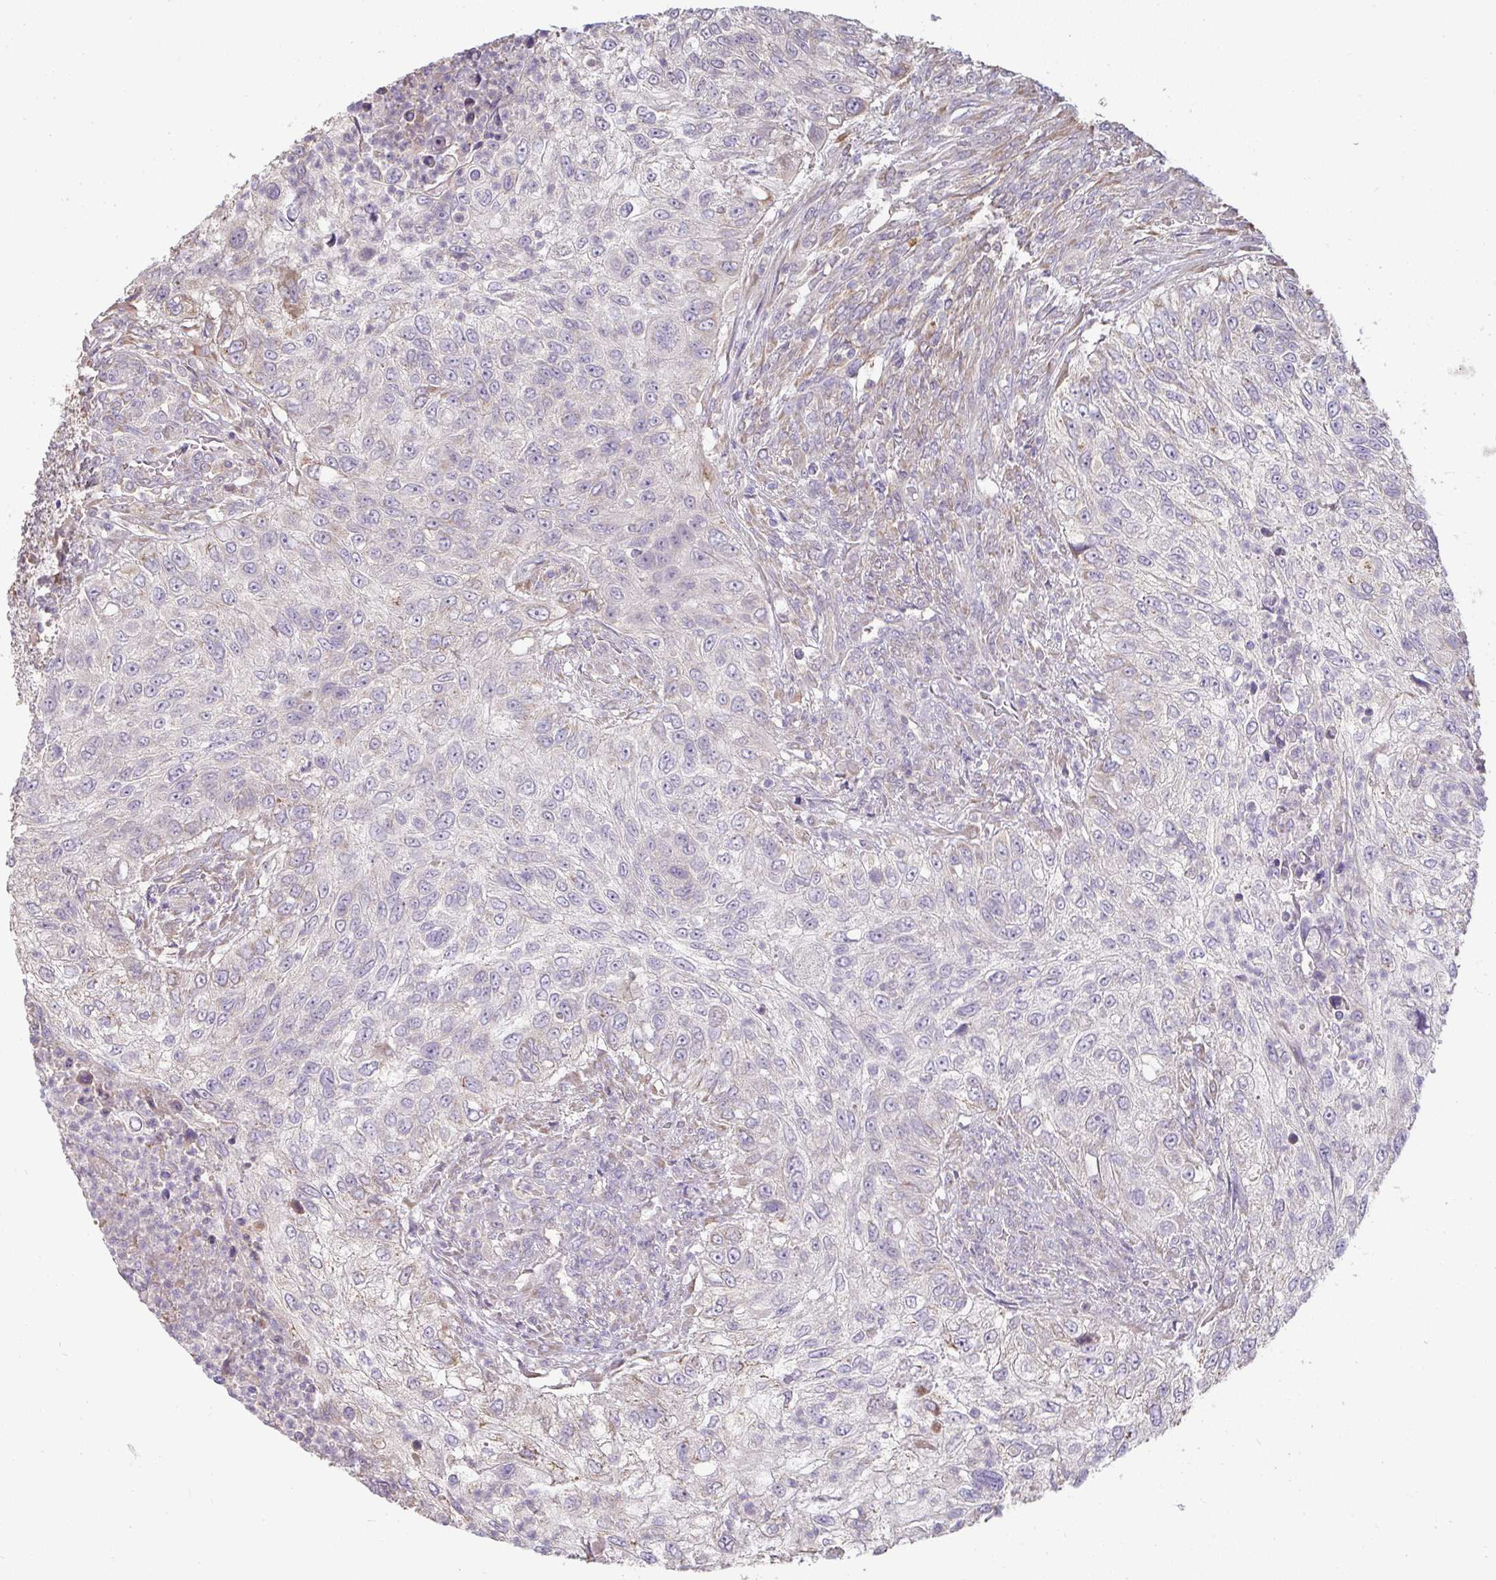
{"staining": {"intensity": "weak", "quantity": "<25%", "location": "cytoplasmic/membranous"}, "tissue": "urothelial cancer", "cell_type": "Tumor cells", "image_type": "cancer", "snomed": [{"axis": "morphology", "description": "Urothelial carcinoma, High grade"}, {"axis": "topography", "description": "Urinary bladder"}], "caption": "The histopathology image reveals no significant staining in tumor cells of high-grade urothelial carcinoma. (Stains: DAB (3,3'-diaminobenzidine) IHC with hematoxylin counter stain, Microscopy: brightfield microscopy at high magnification).", "gene": "BRINP3", "patient": {"sex": "female", "age": 60}}